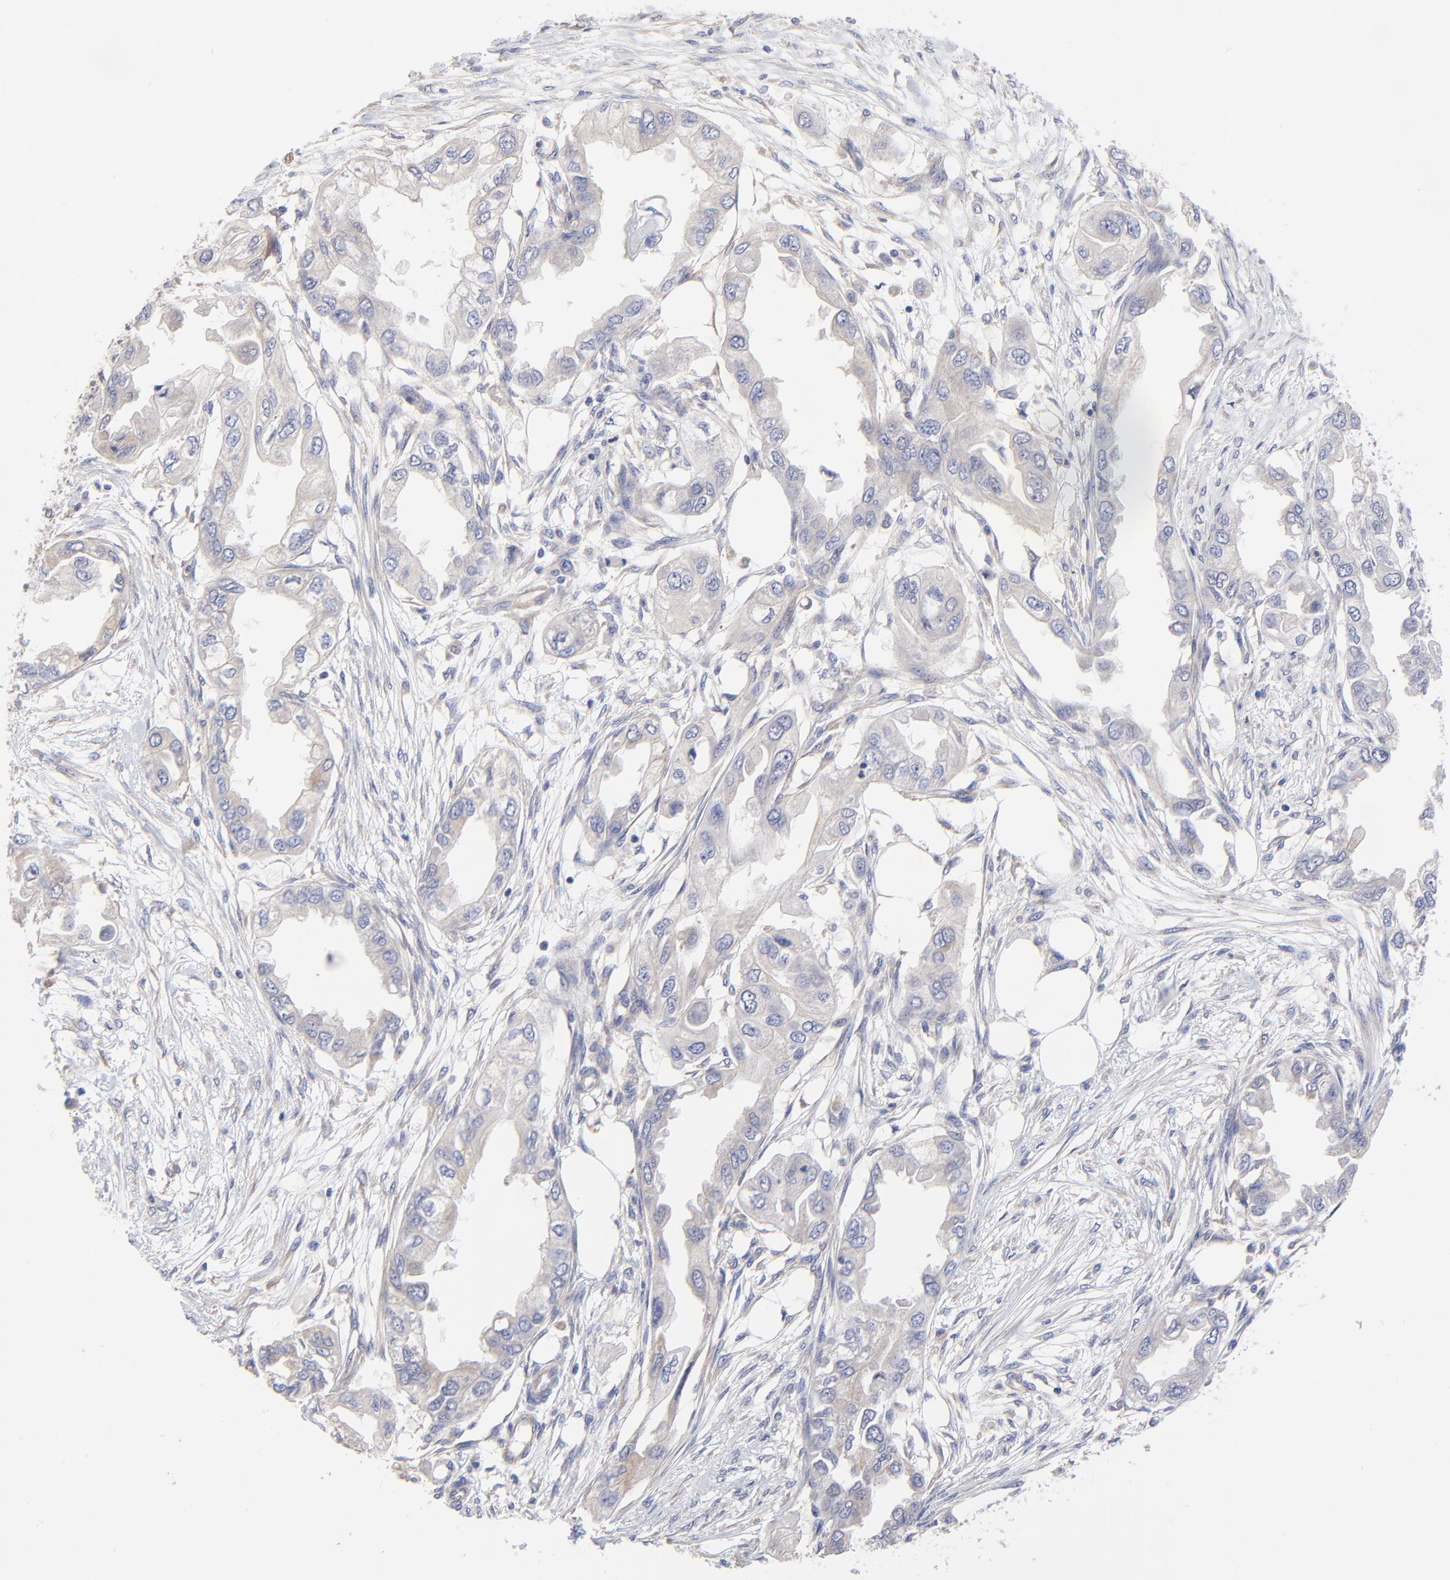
{"staining": {"intensity": "weak", "quantity": "<25%", "location": "cytoplasmic/membranous"}, "tissue": "endometrial cancer", "cell_type": "Tumor cells", "image_type": "cancer", "snomed": [{"axis": "morphology", "description": "Adenocarcinoma, NOS"}, {"axis": "topography", "description": "Endometrium"}], "caption": "A photomicrograph of human endometrial adenocarcinoma is negative for staining in tumor cells.", "gene": "SULF2", "patient": {"sex": "female", "age": 67}}